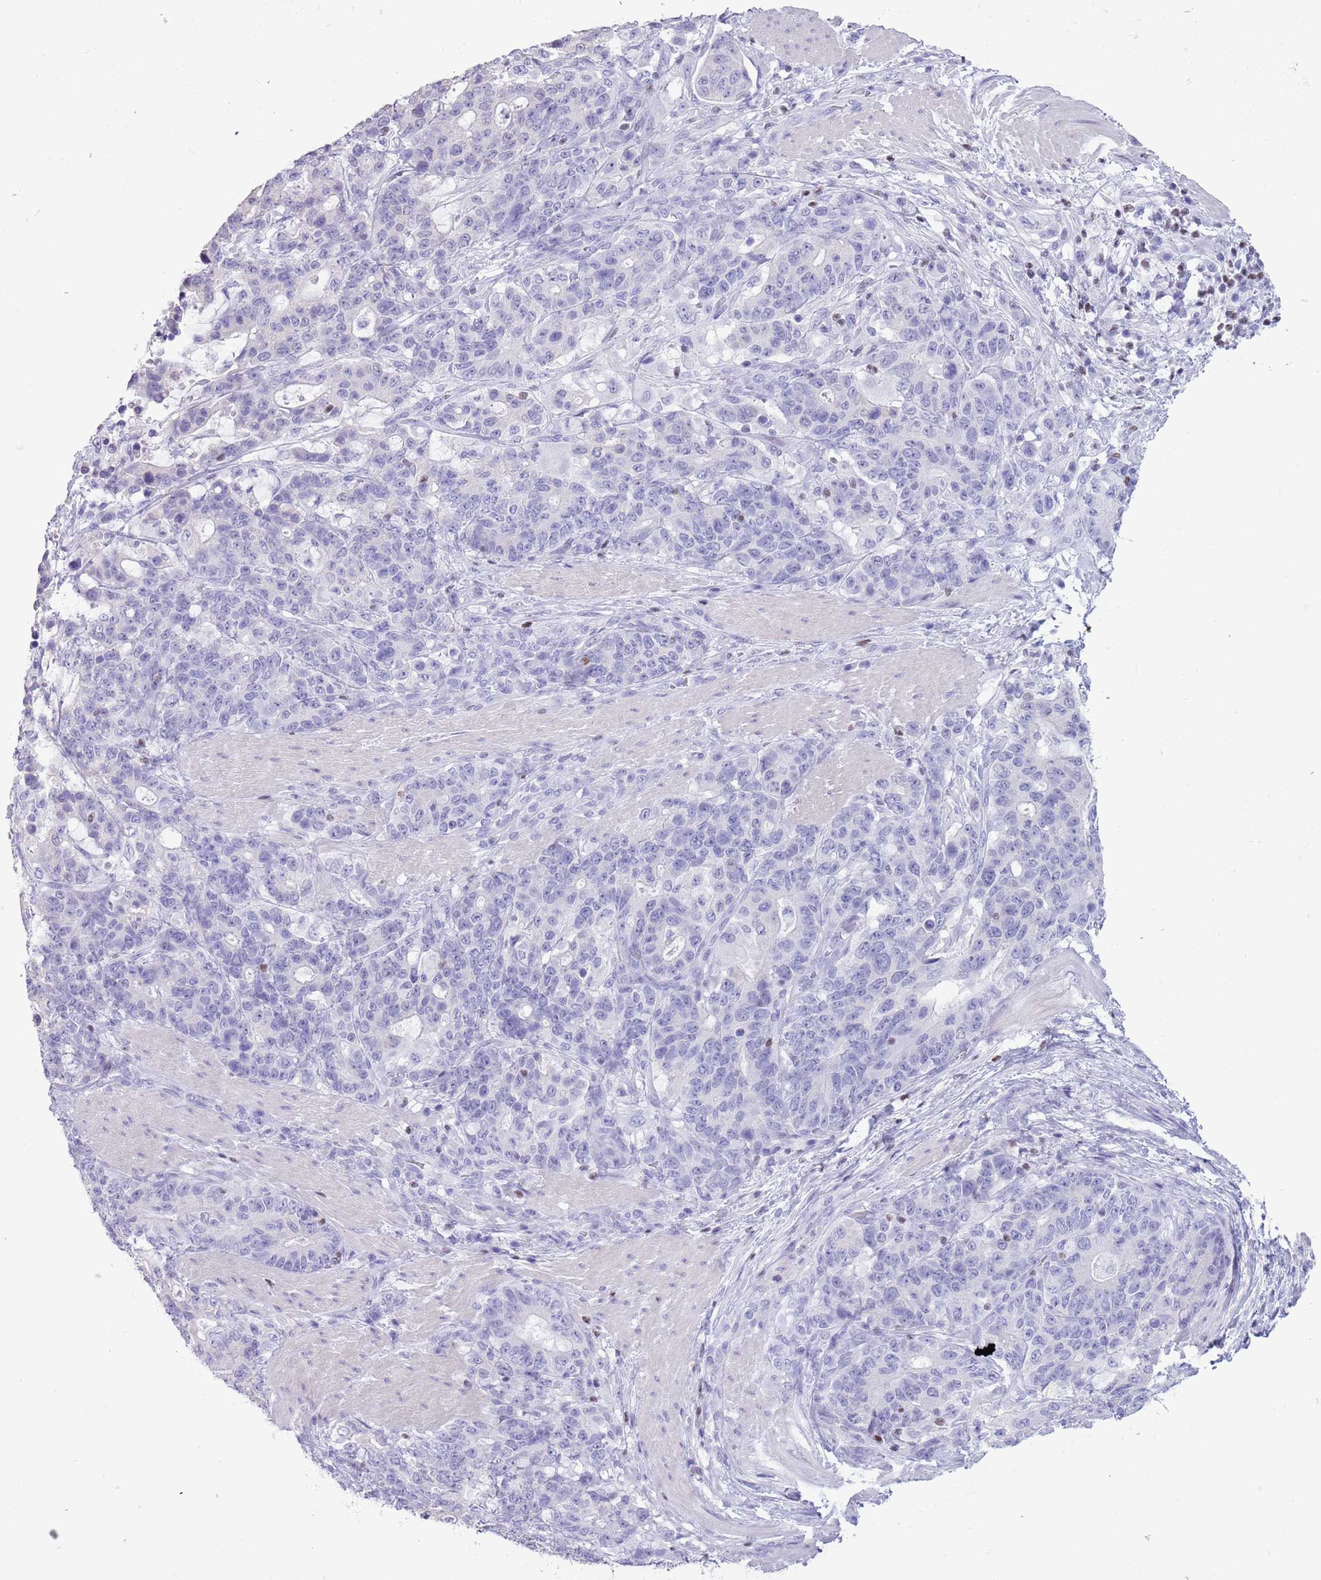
{"staining": {"intensity": "negative", "quantity": "none", "location": "none"}, "tissue": "stomach cancer", "cell_type": "Tumor cells", "image_type": "cancer", "snomed": [{"axis": "morphology", "description": "Normal tissue, NOS"}, {"axis": "morphology", "description": "Adenocarcinoma, NOS"}, {"axis": "topography", "description": "Stomach"}], "caption": "The immunohistochemistry image has no significant positivity in tumor cells of stomach adenocarcinoma tissue. (IHC, brightfield microscopy, high magnification).", "gene": "BCL11B", "patient": {"sex": "female", "age": 64}}